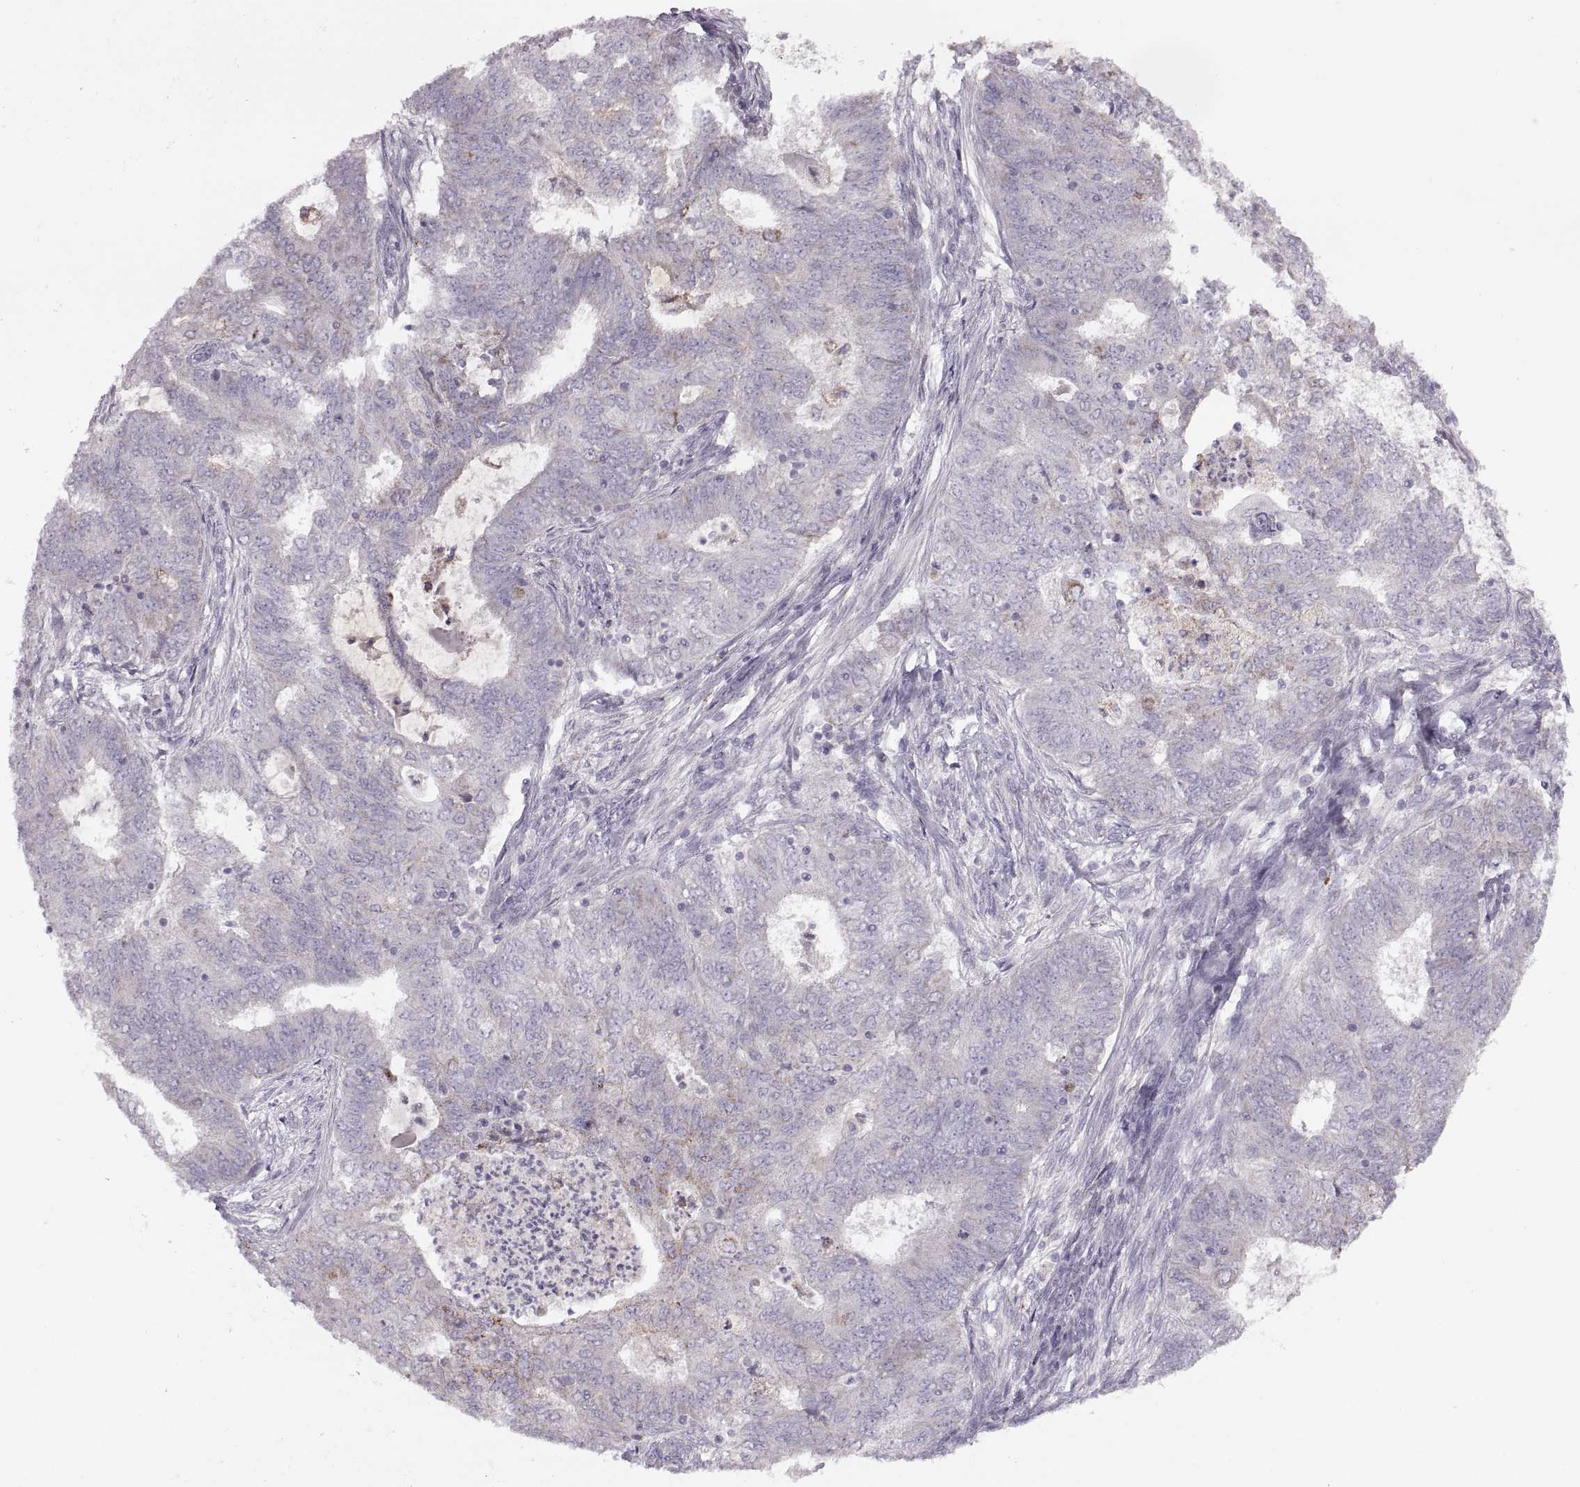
{"staining": {"intensity": "negative", "quantity": "none", "location": "none"}, "tissue": "endometrial cancer", "cell_type": "Tumor cells", "image_type": "cancer", "snomed": [{"axis": "morphology", "description": "Adenocarcinoma, NOS"}, {"axis": "topography", "description": "Endometrium"}], "caption": "Image shows no protein positivity in tumor cells of endometrial cancer (adenocarcinoma) tissue. (Immunohistochemistry, brightfield microscopy, high magnification).", "gene": "PIERCE1", "patient": {"sex": "female", "age": 62}}